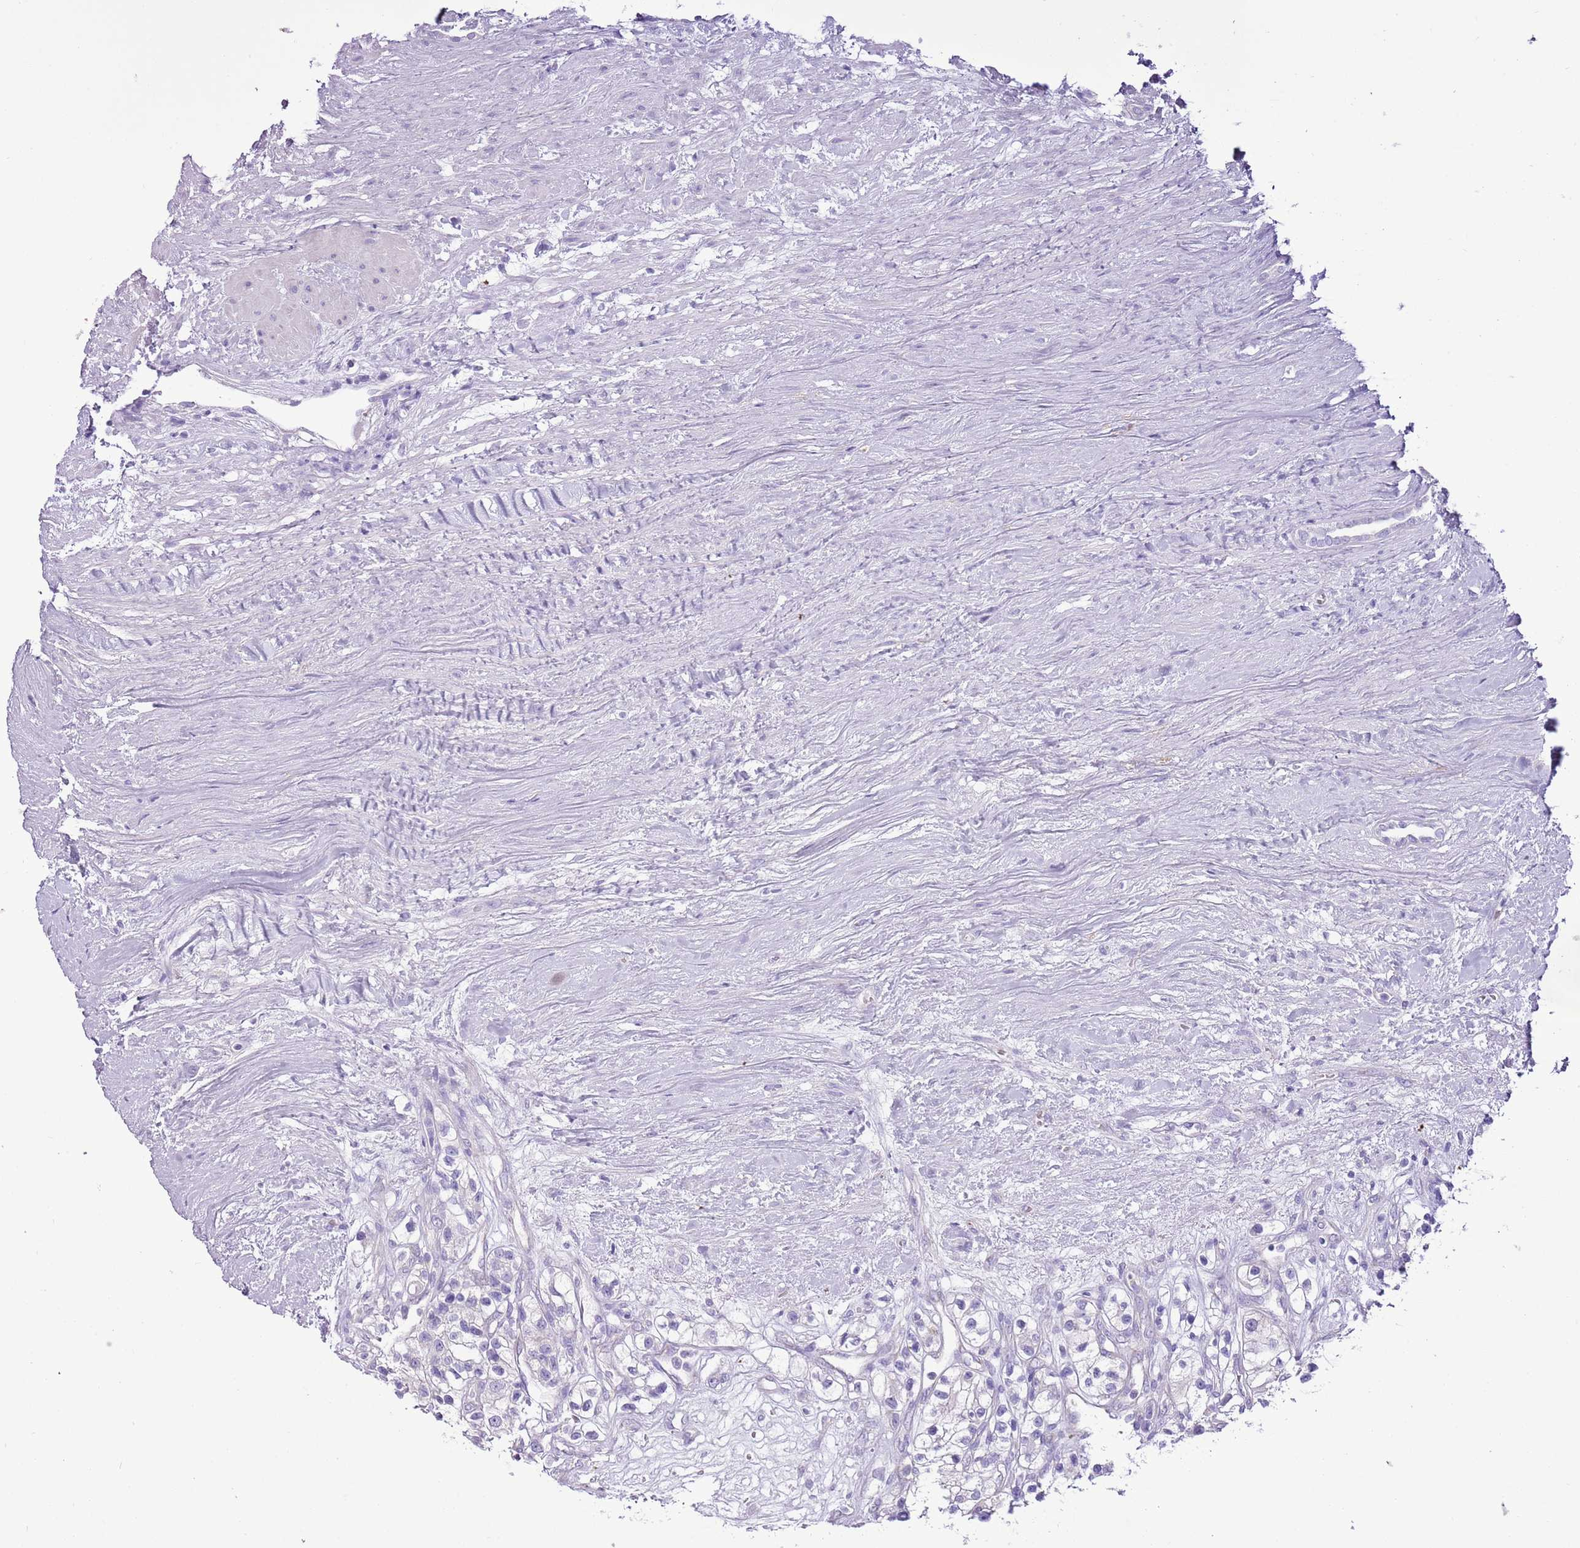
{"staining": {"intensity": "negative", "quantity": "none", "location": "none"}, "tissue": "renal cancer", "cell_type": "Tumor cells", "image_type": "cancer", "snomed": [{"axis": "morphology", "description": "Adenocarcinoma, NOS"}, {"axis": "topography", "description": "Kidney"}], "caption": "This photomicrograph is of renal cancer stained with immunohistochemistry (IHC) to label a protein in brown with the nuclei are counter-stained blue. There is no positivity in tumor cells. Brightfield microscopy of IHC stained with DAB (3,3'-diaminobenzidine) (brown) and hematoxylin (blue), captured at high magnification.", "gene": "SLC23A1", "patient": {"sex": "female", "age": 57}}